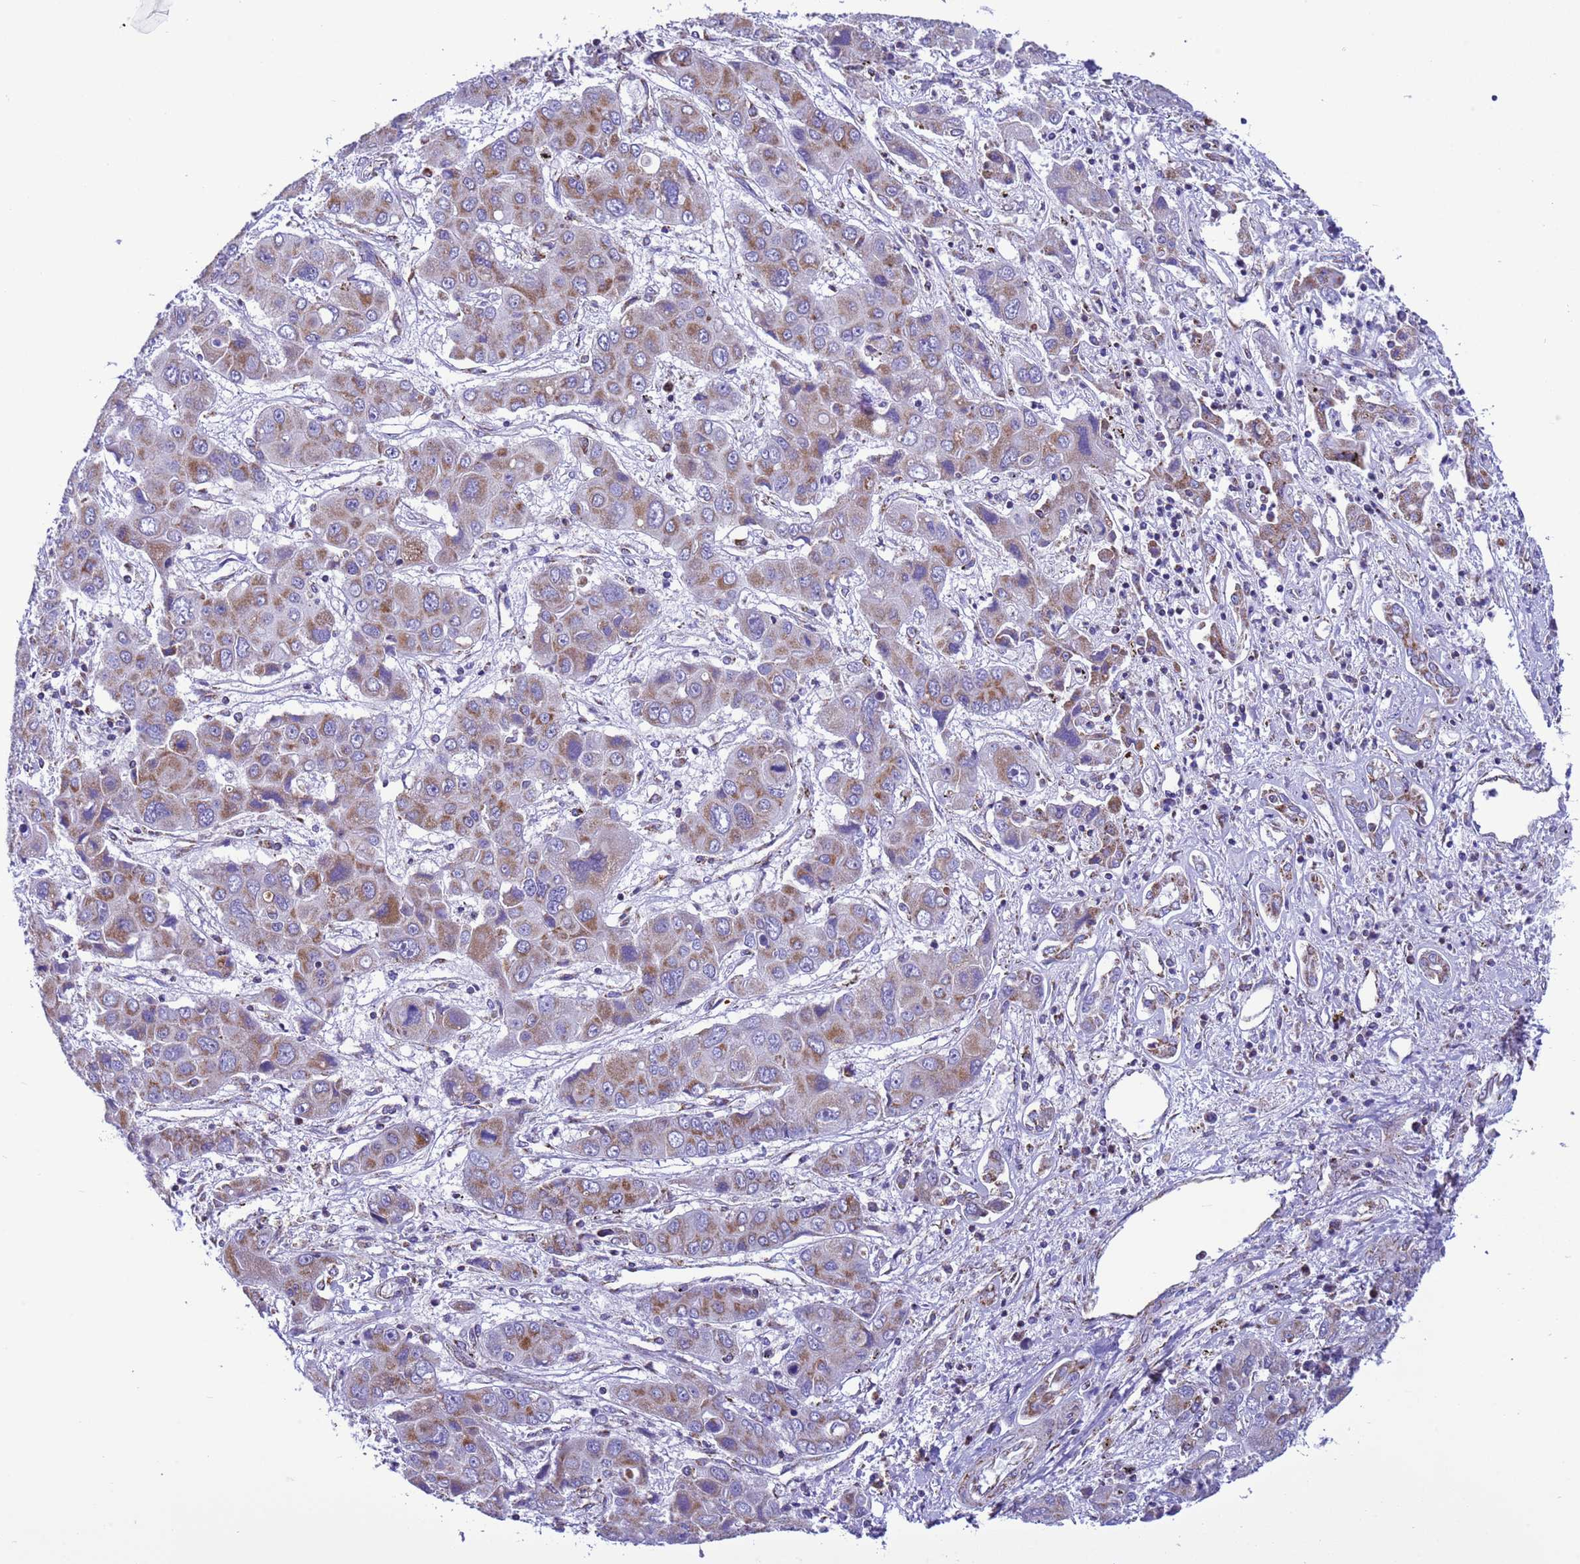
{"staining": {"intensity": "moderate", "quantity": "25%-75%", "location": "cytoplasmic/membranous"}, "tissue": "liver cancer", "cell_type": "Tumor cells", "image_type": "cancer", "snomed": [{"axis": "morphology", "description": "Cholangiocarcinoma"}, {"axis": "topography", "description": "Liver"}], "caption": "Liver cholangiocarcinoma stained with a brown dye exhibits moderate cytoplasmic/membranous positive positivity in approximately 25%-75% of tumor cells.", "gene": "CCDC191", "patient": {"sex": "male", "age": 67}}